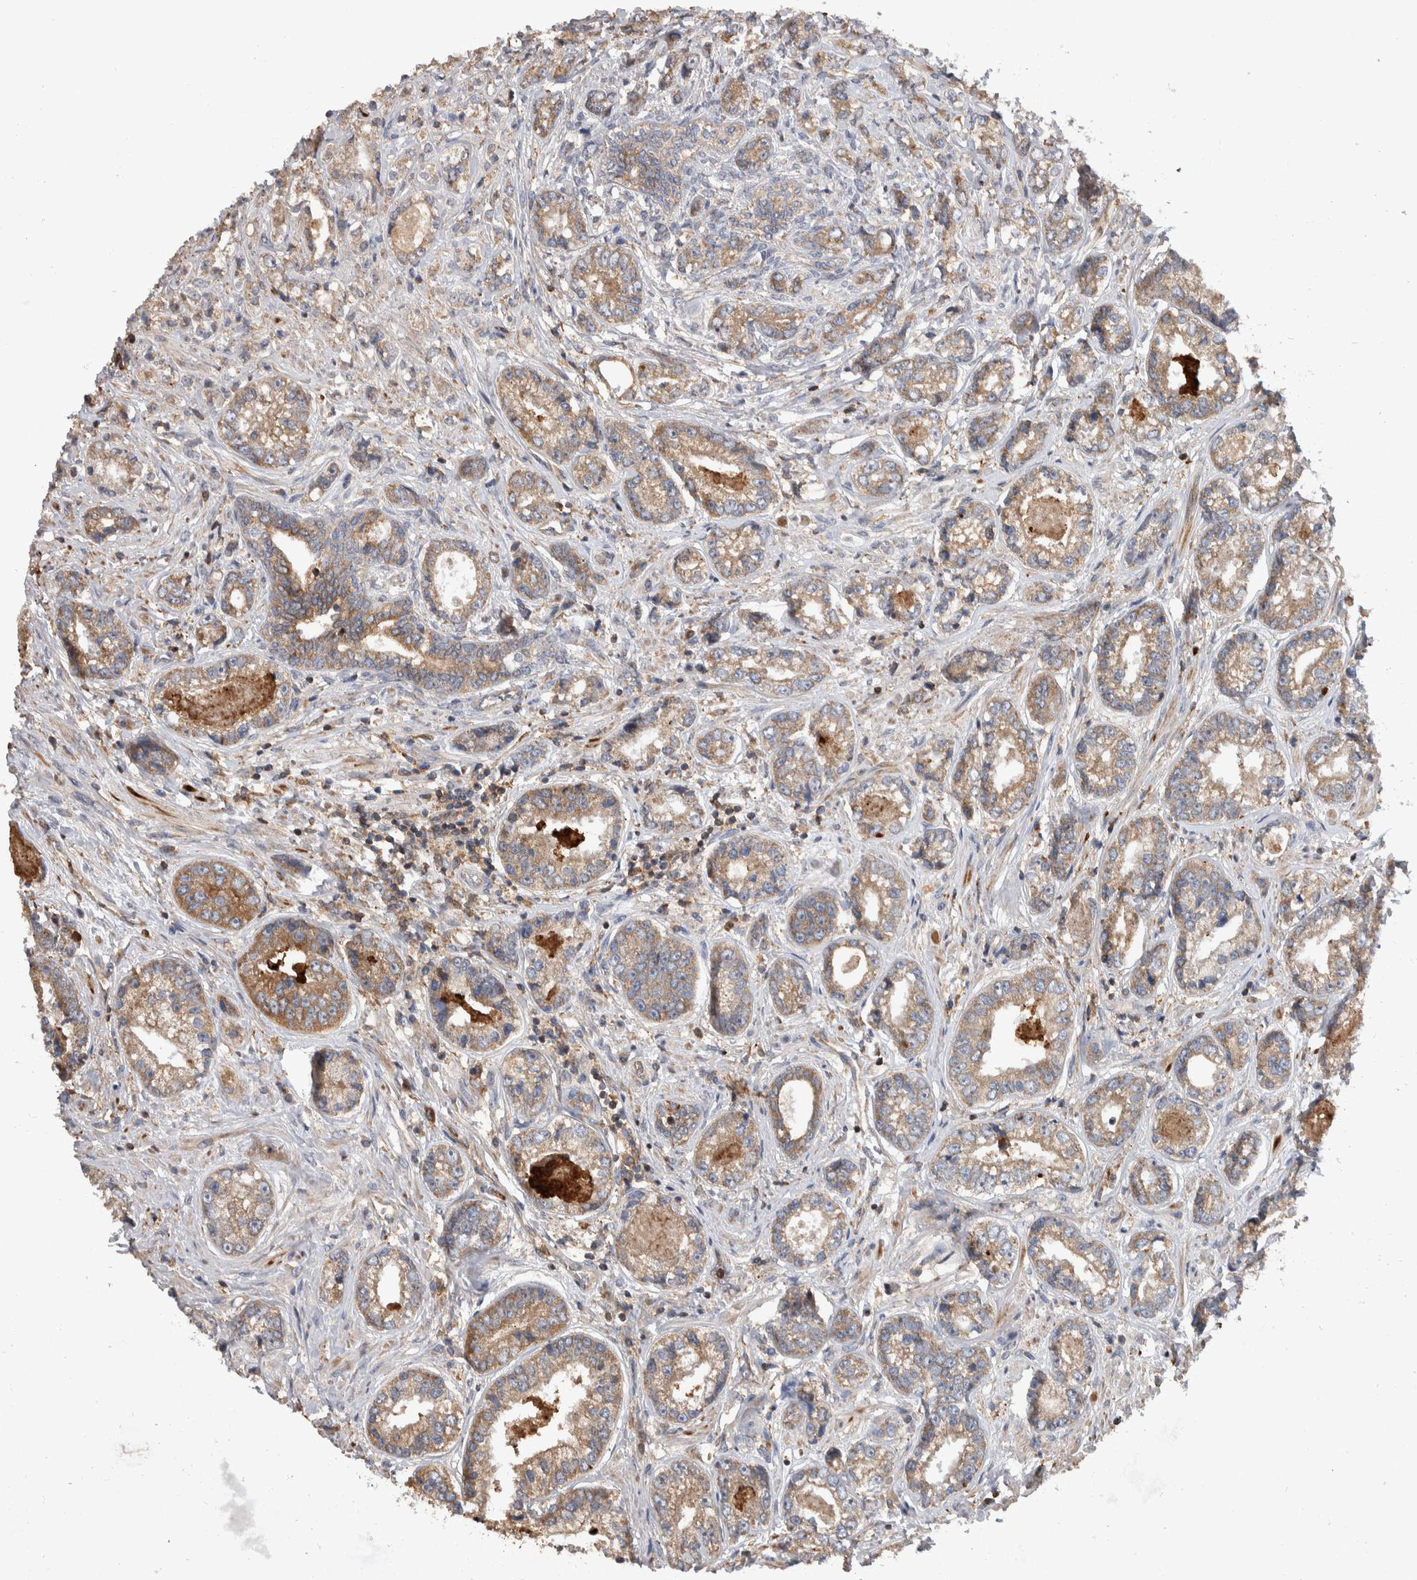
{"staining": {"intensity": "weak", "quantity": ">75%", "location": "cytoplasmic/membranous"}, "tissue": "prostate cancer", "cell_type": "Tumor cells", "image_type": "cancer", "snomed": [{"axis": "morphology", "description": "Adenocarcinoma, High grade"}, {"axis": "topography", "description": "Prostate"}], "caption": "Protein staining displays weak cytoplasmic/membranous positivity in approximately >75% of tumor cells in adenocarcinoma (high-grade) (prostate).", "gene": "SDCBP", "patient": {"sex": "male", "age": 61}}